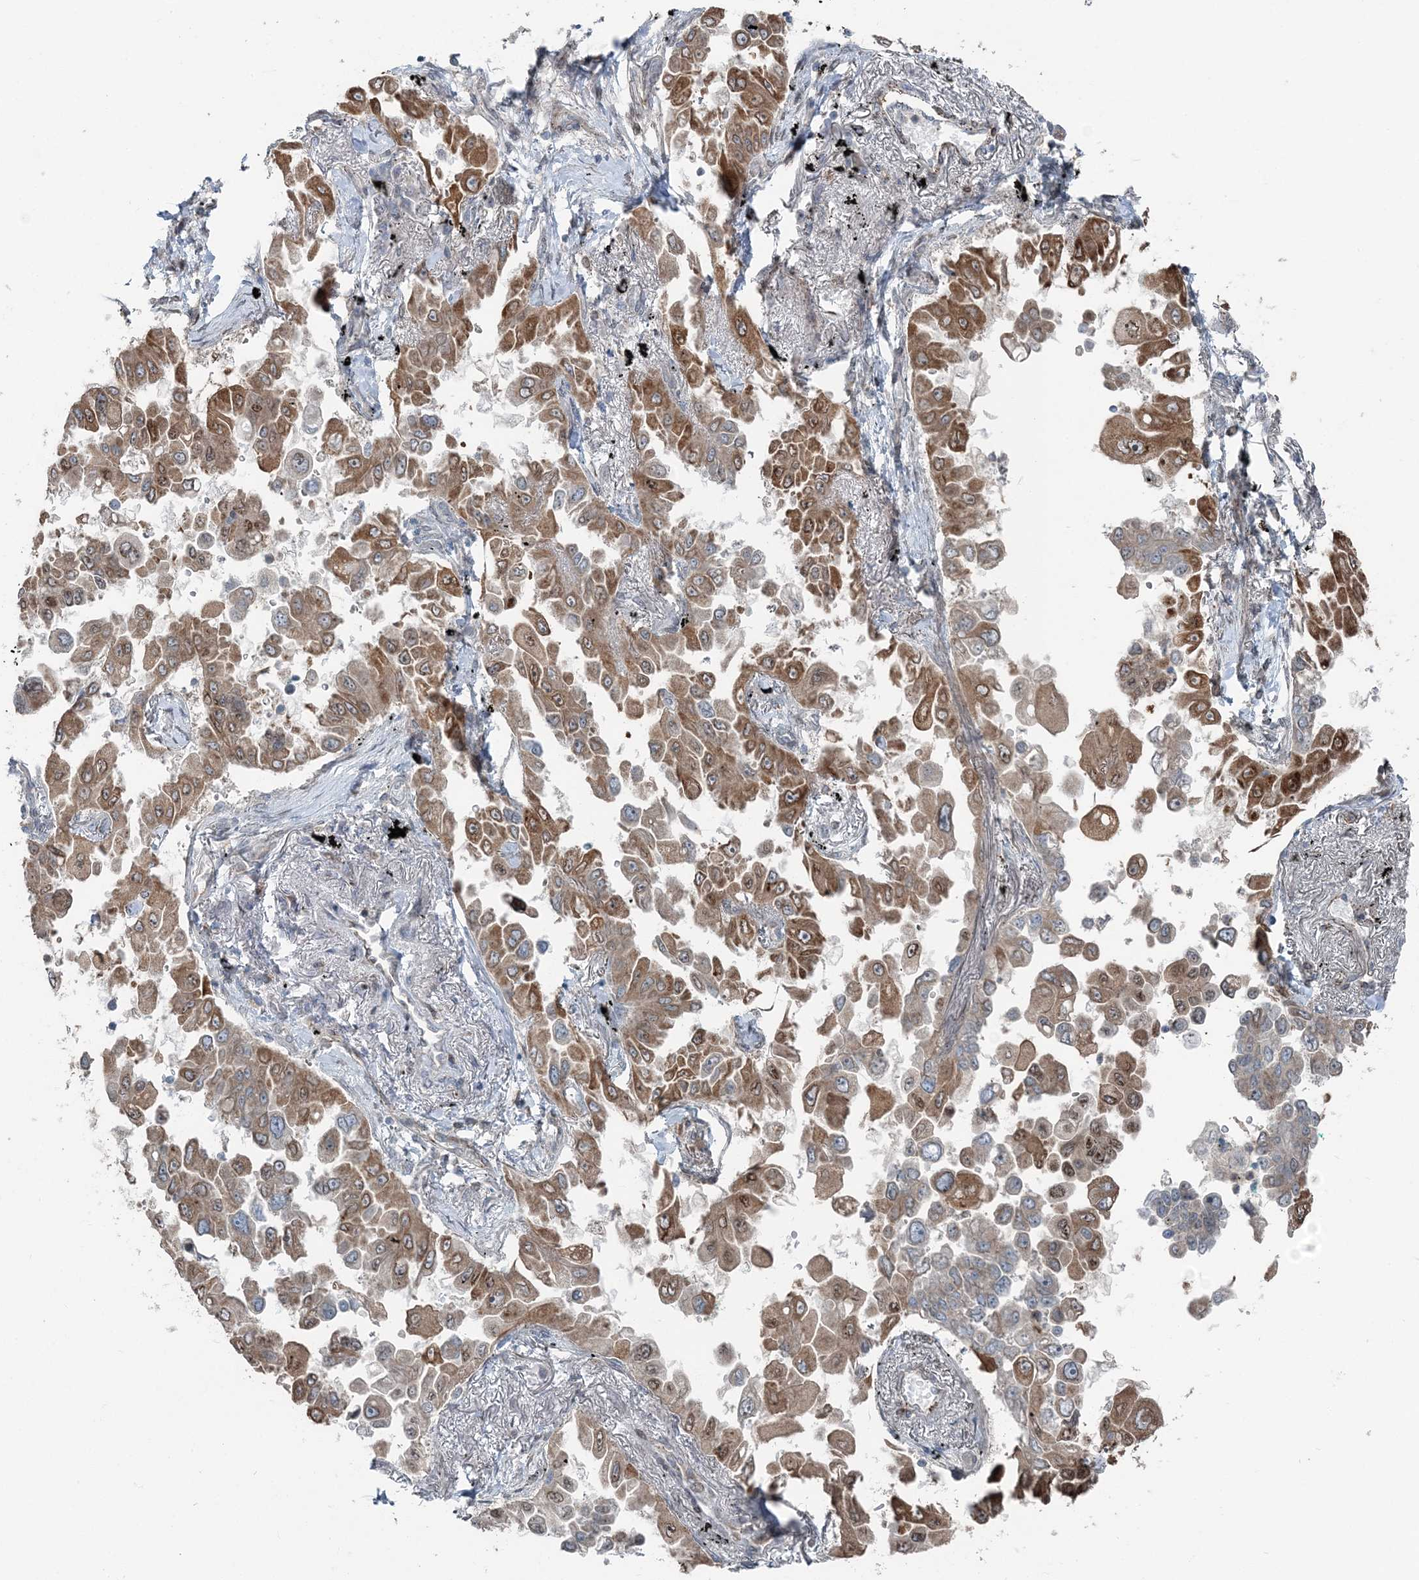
{"staining": {"intensity": "moderate", "quantity": ">75%", "location": "cytoplasmic/membranous"}, "tissue": "lung cancer", "cell_type": "Tumor cells", "image_type": "cancer", "snomed": [{"axis": "morphology", "description": "Adenocarcinoma, NOS"}, {"axis": "topography", "description": "Lung"}], "caption": "Human lung cancer (adenocarcinoma) stained with a brown dye reveals moderate cytoplasmic/membranous positive positivity in approximately >75% of tumor cells.", "gene": "FBXL17", "patient": {"sex": "female", "age": 67}}